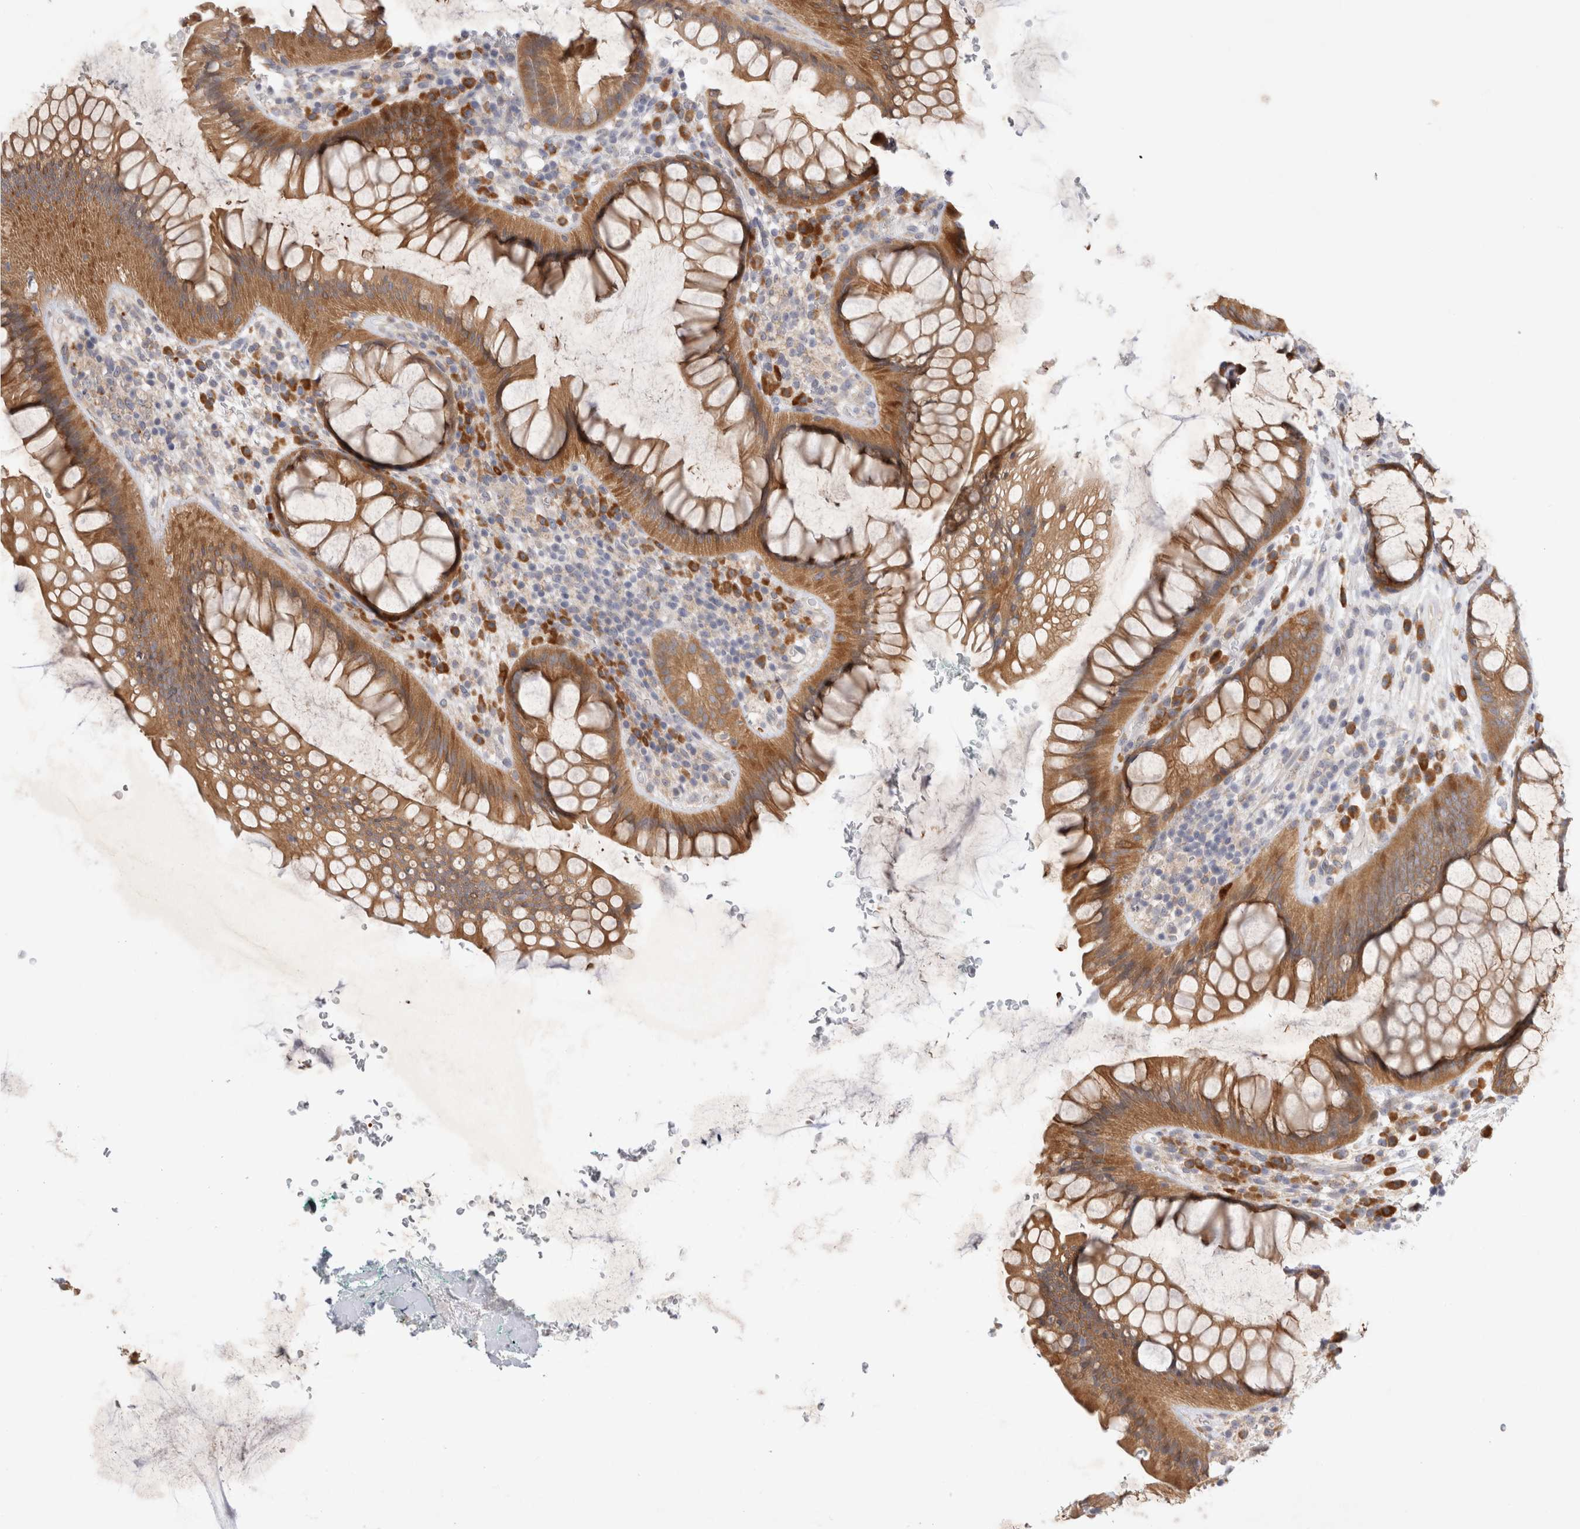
{"staining": {"intensity": "moderate", "quantity": ">75%", "location": "cytoplasmic/membranous"}, "tissue": "rectum", "cell_type": "Glandular cells", "image_type": "normal", "snomed": [{"axis": "morphology", "description": "Normal tissue, NOS"}, {"axis": "topography", "description": "Rectum"}], "caption": "The image exhibits staining of benign rectum, revealing moderate cytoplasmic/membranous protein expression (brown color) within glandular cells. The staining is performed using DAB (3,3'-diaminobenzidine) brown chromogen to label protein expression. The nuclei are counter-stained blue using hematoxylin.", "gene": "NEDD4L", "patient": {"sex": "male", "age": 51}}